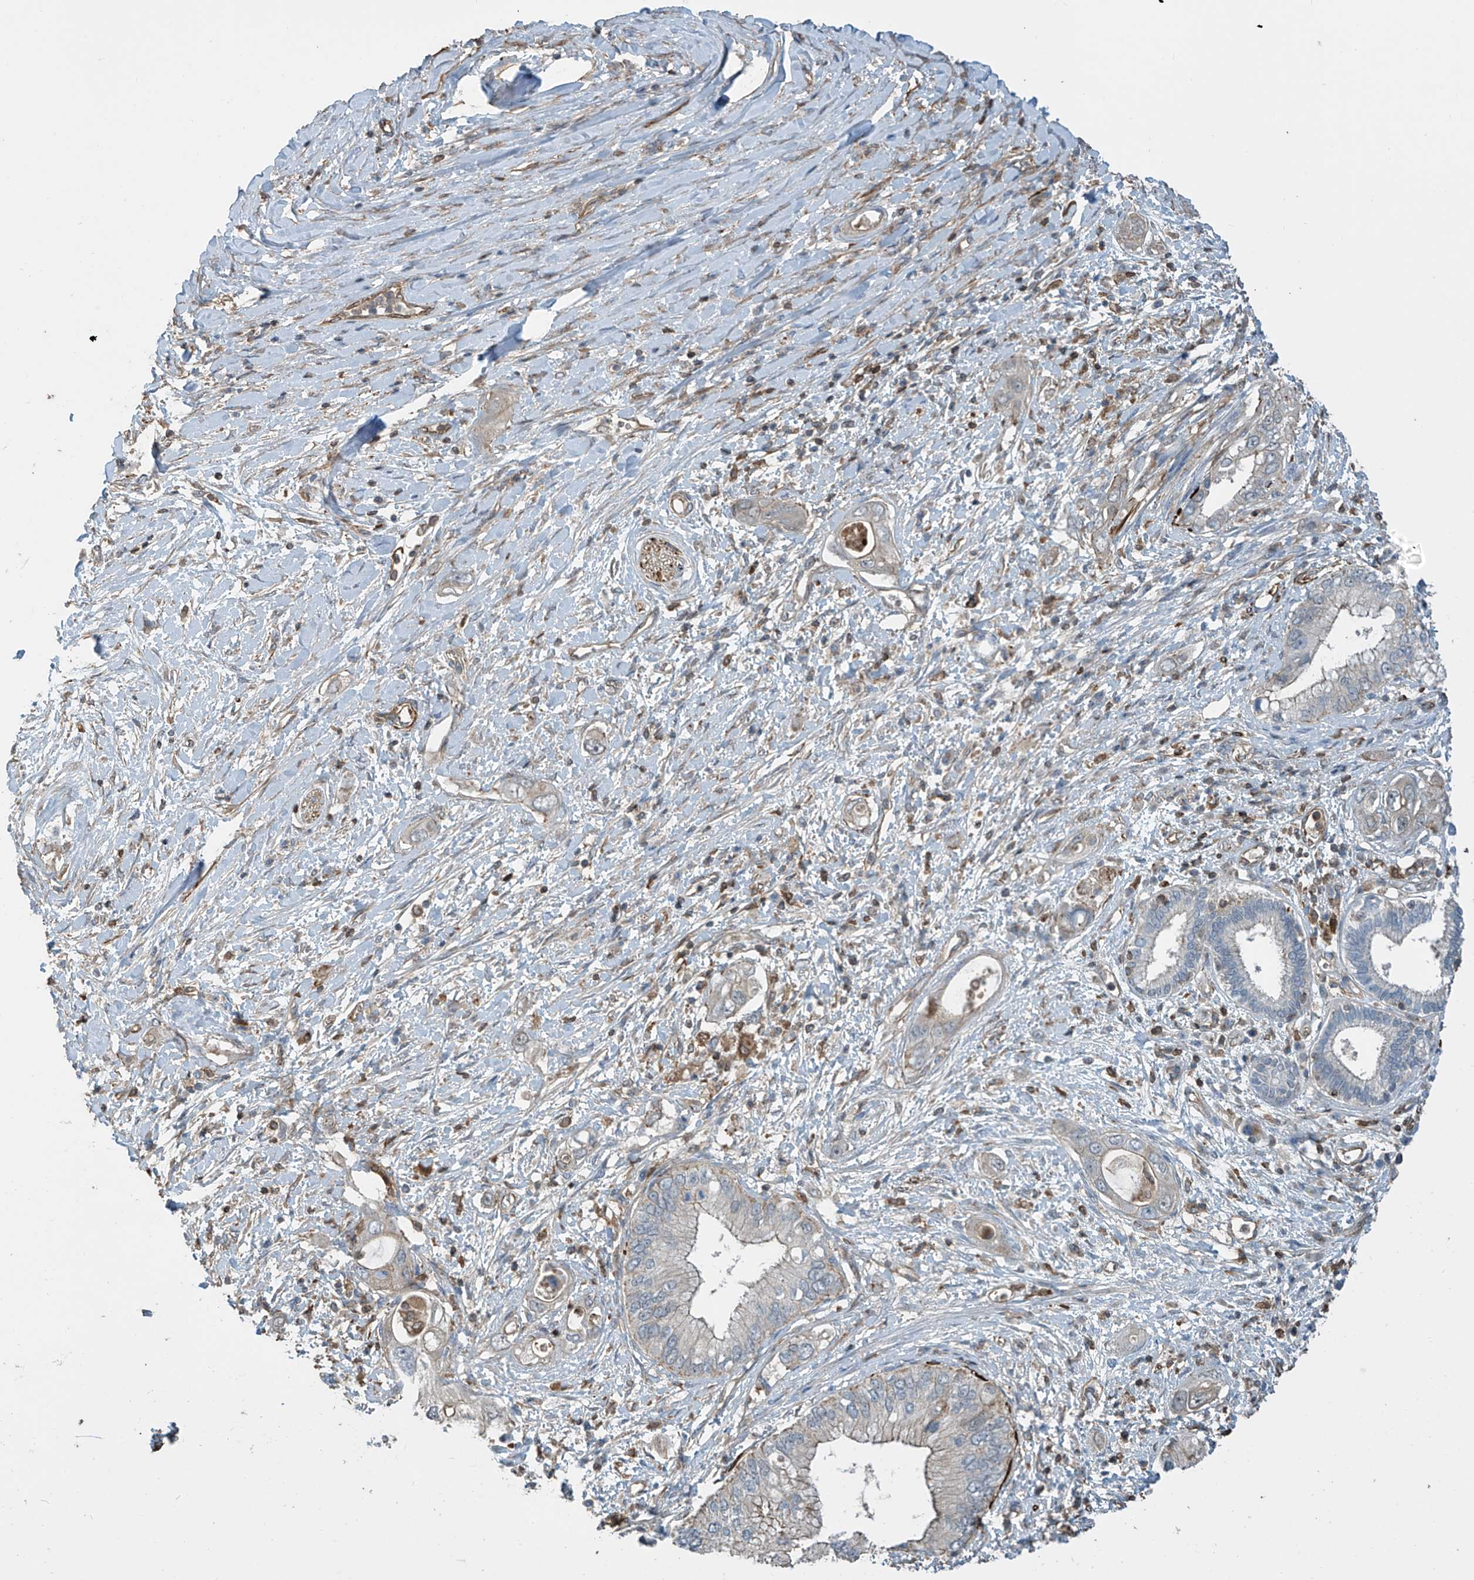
{"staining": {"intensity": "weak", "quantity": "<25%", "location": "cytoplasmic/membranous"}, "tissue": "pancreatic cancer", "cell_type": "Tumor cells", "image_type": "cancer", "snomed": [{"axis": "morphology", "description": "Inflammation, NOS"}, {"axis": "morphology", "description": "Adenocarcinoma, NOS"}, {"axis": "topography", "description": "Pancreas"}], "caption": "The photomicrograph displays no staining of tumor cells in pancreatic adenocarcinoma.", "gene": "SH3BGRL3", "patient": {"sex": "female", "age": 56}}